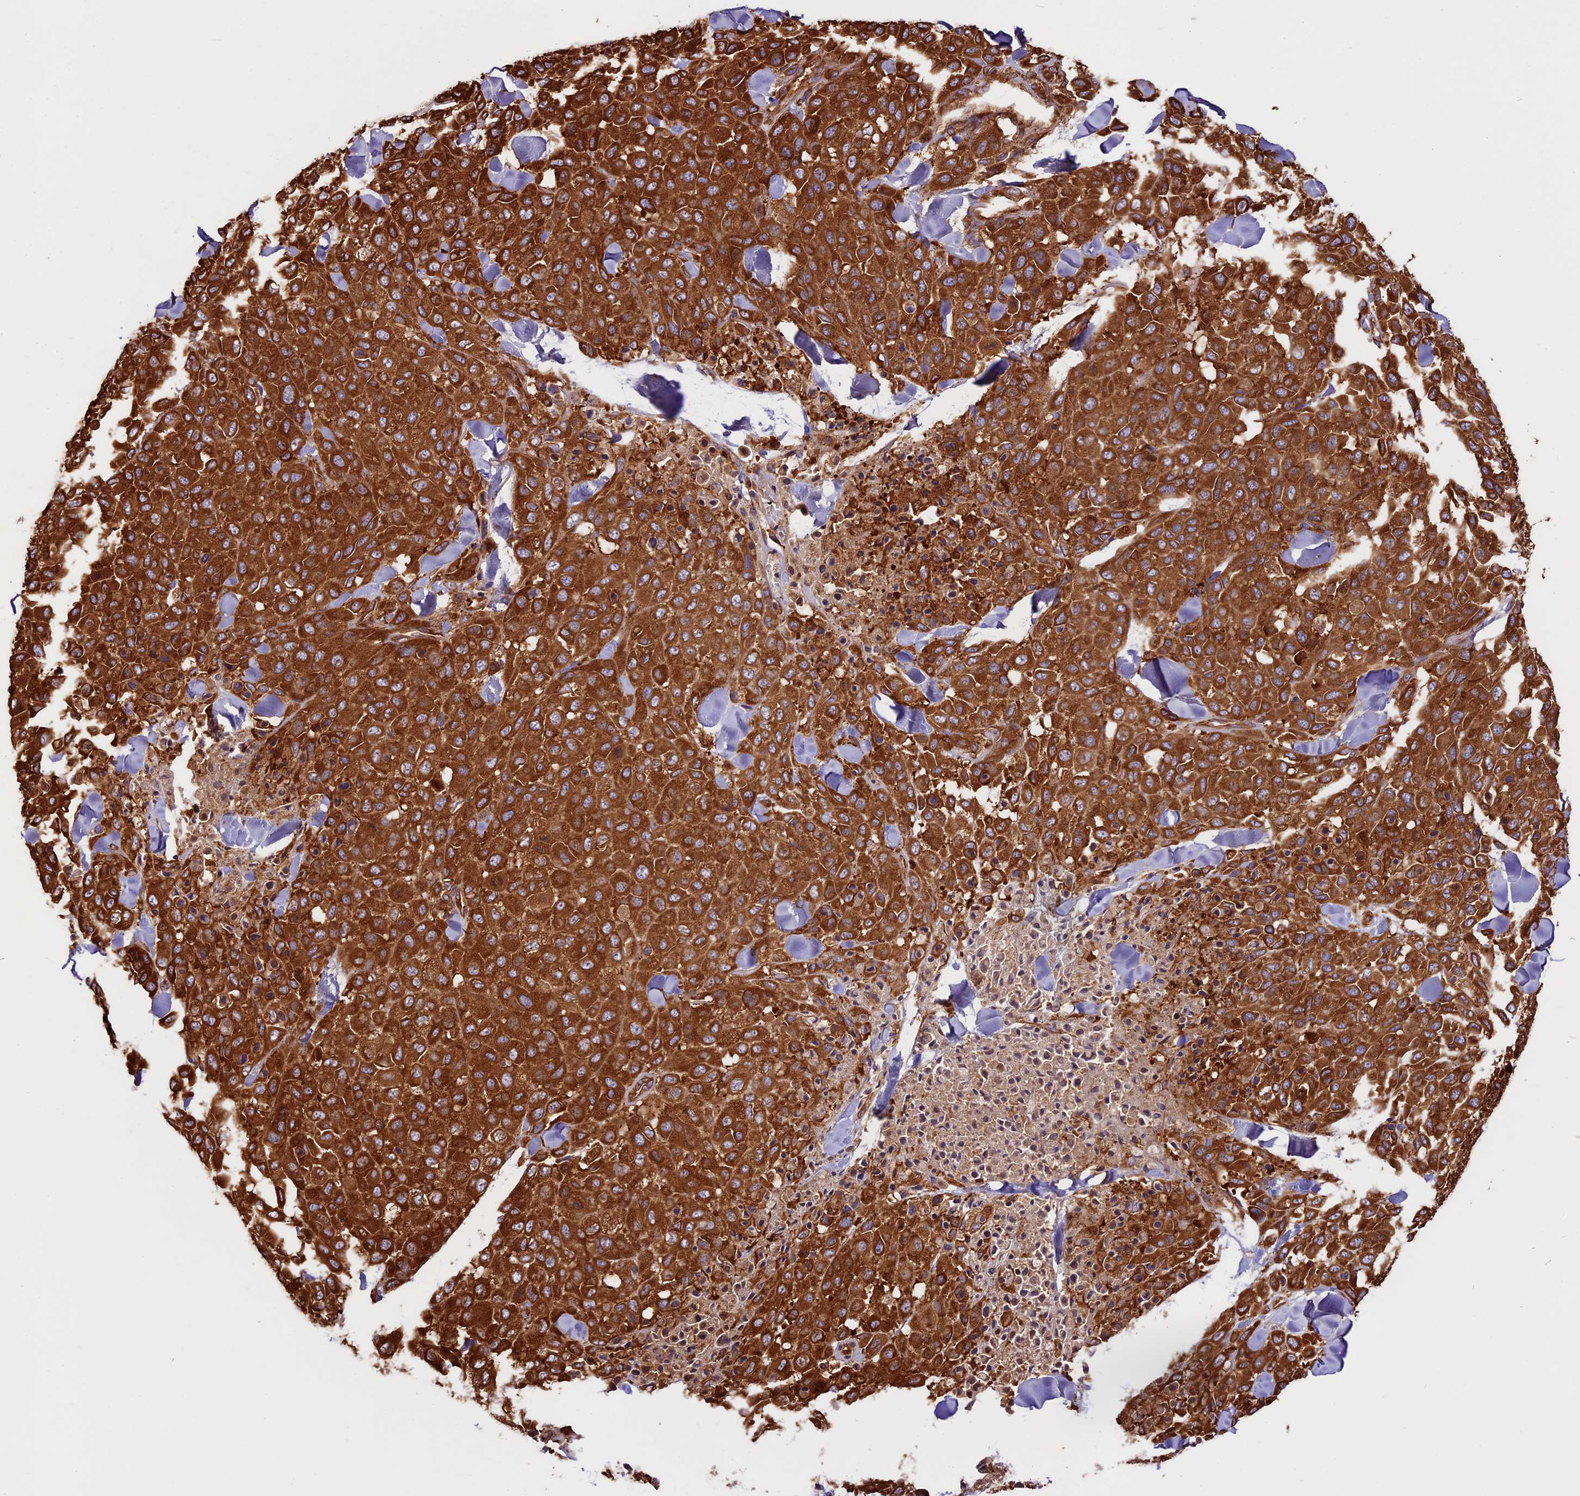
{"staining": {"intensity": "strong", "quantity": ">75%", "location": "cytoplasmic/membranous"}, "tissue": "melanoma", "cell_type": "Tumor cells", "image_type": "cancer", "snomed": [{"axis": "morphology", "description": "Malignant melanoma, Metastatic site"}, {"axis": "topography", "description": "Skin"}], "caption": "Protein staining of melanoma tissue shows strong cytoplasmic/membranous positivity in approximately >75% of tumor cells. (DAB (3,3'-diaminobenzidine) = brown stain, brightfield microscopy at high magnification).", "gene": "KARS1", "patient": {"sex": "female", "age": 81}}